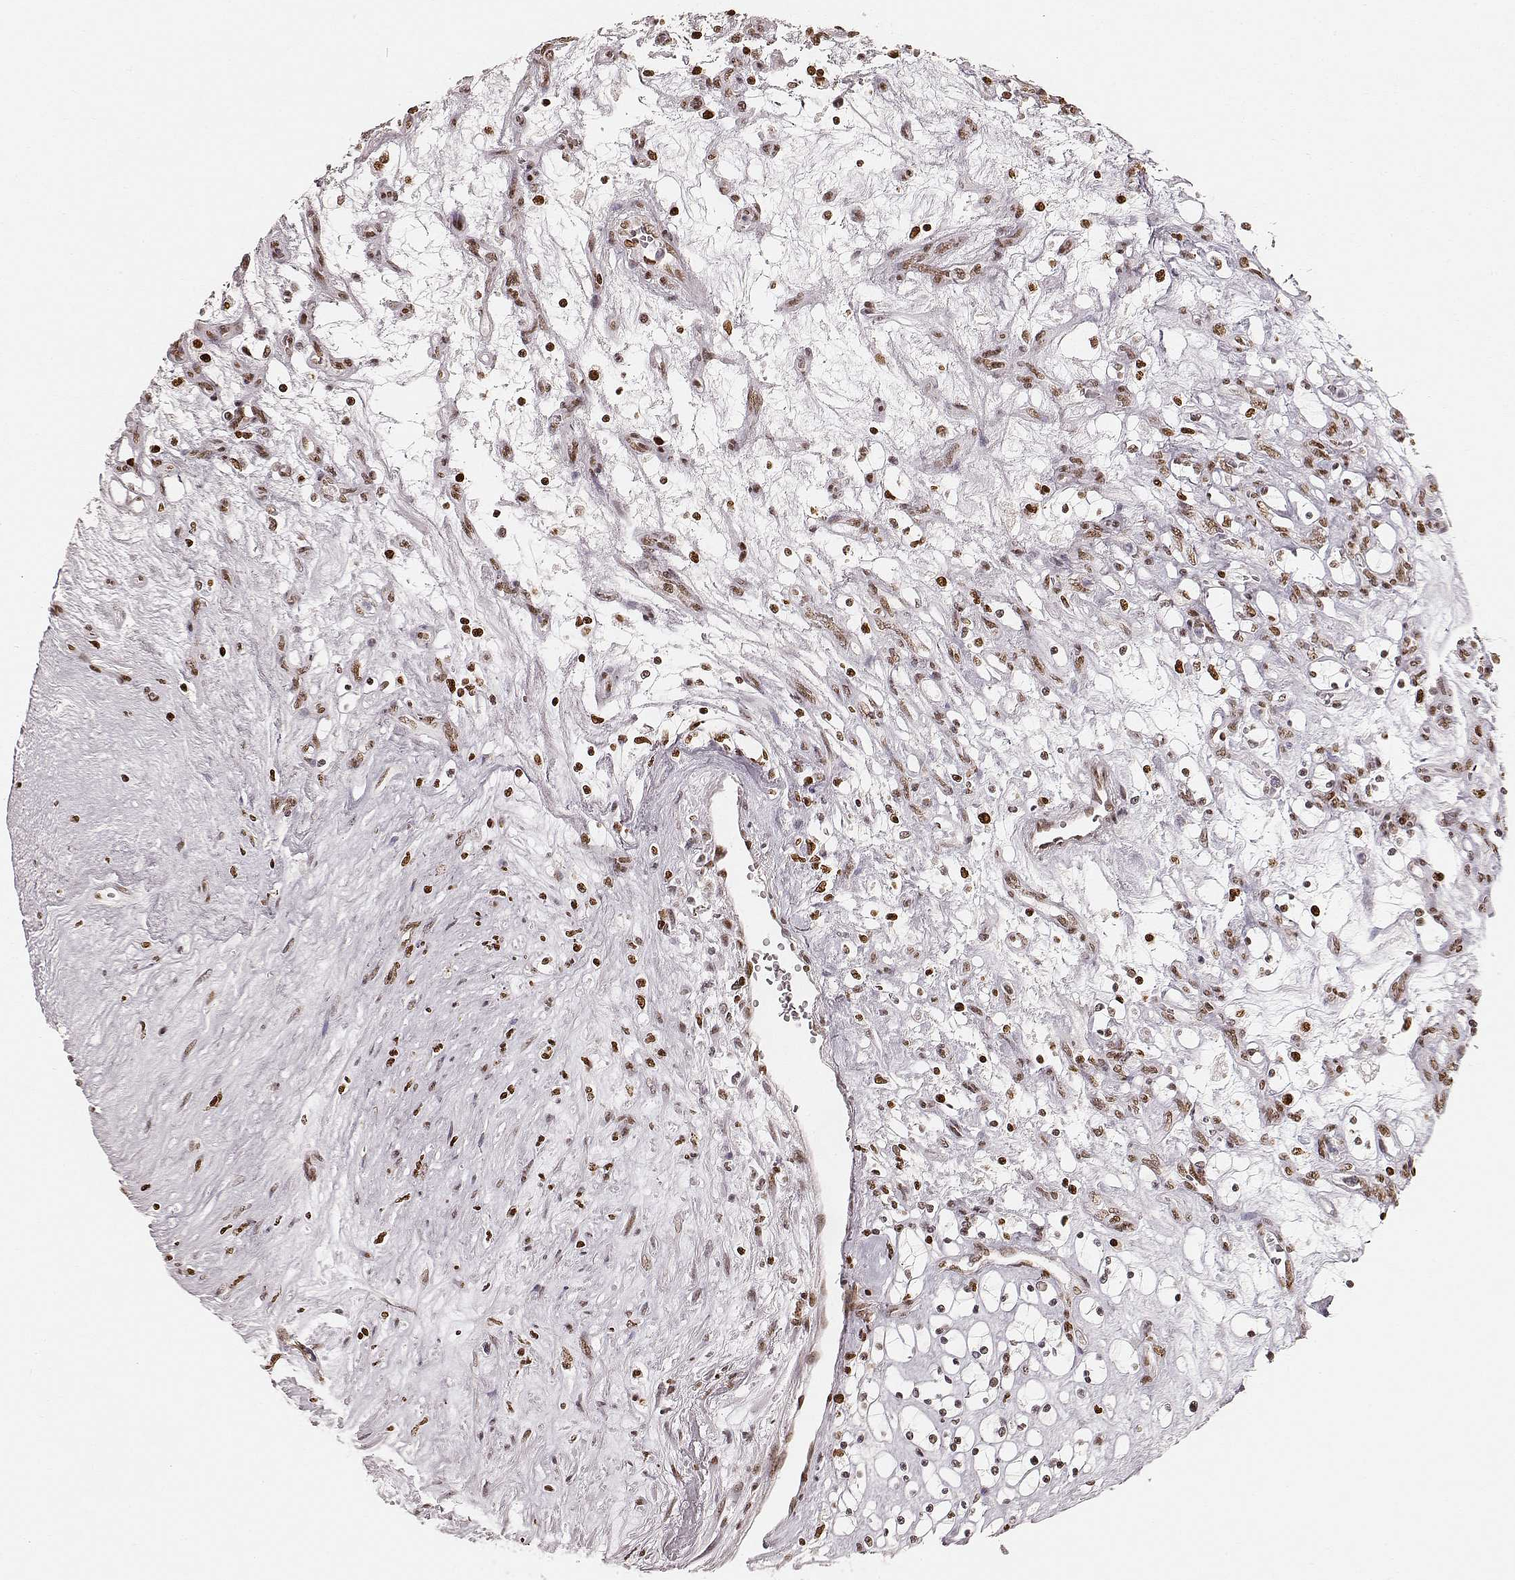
{"staining": {"intensity": "moderate", "quantity": ">75%", "location": "nuclear"}, "tissue": "renal cancer", "cell_type": "Tumor cells", "image_type": "cancer", "snomed": [{"axis": "morphology", "description": "Adenocarcinoma, NOS"}, {"axis": "topography", "description": "Kidney"}], "caption": "A brown stain highlights moderate nuclear expression of a protein in human renal cancer (adenocarcinoma) tumor cells.", "gene": "PARP1", "patient": {"sex": "female", "age": 69}}